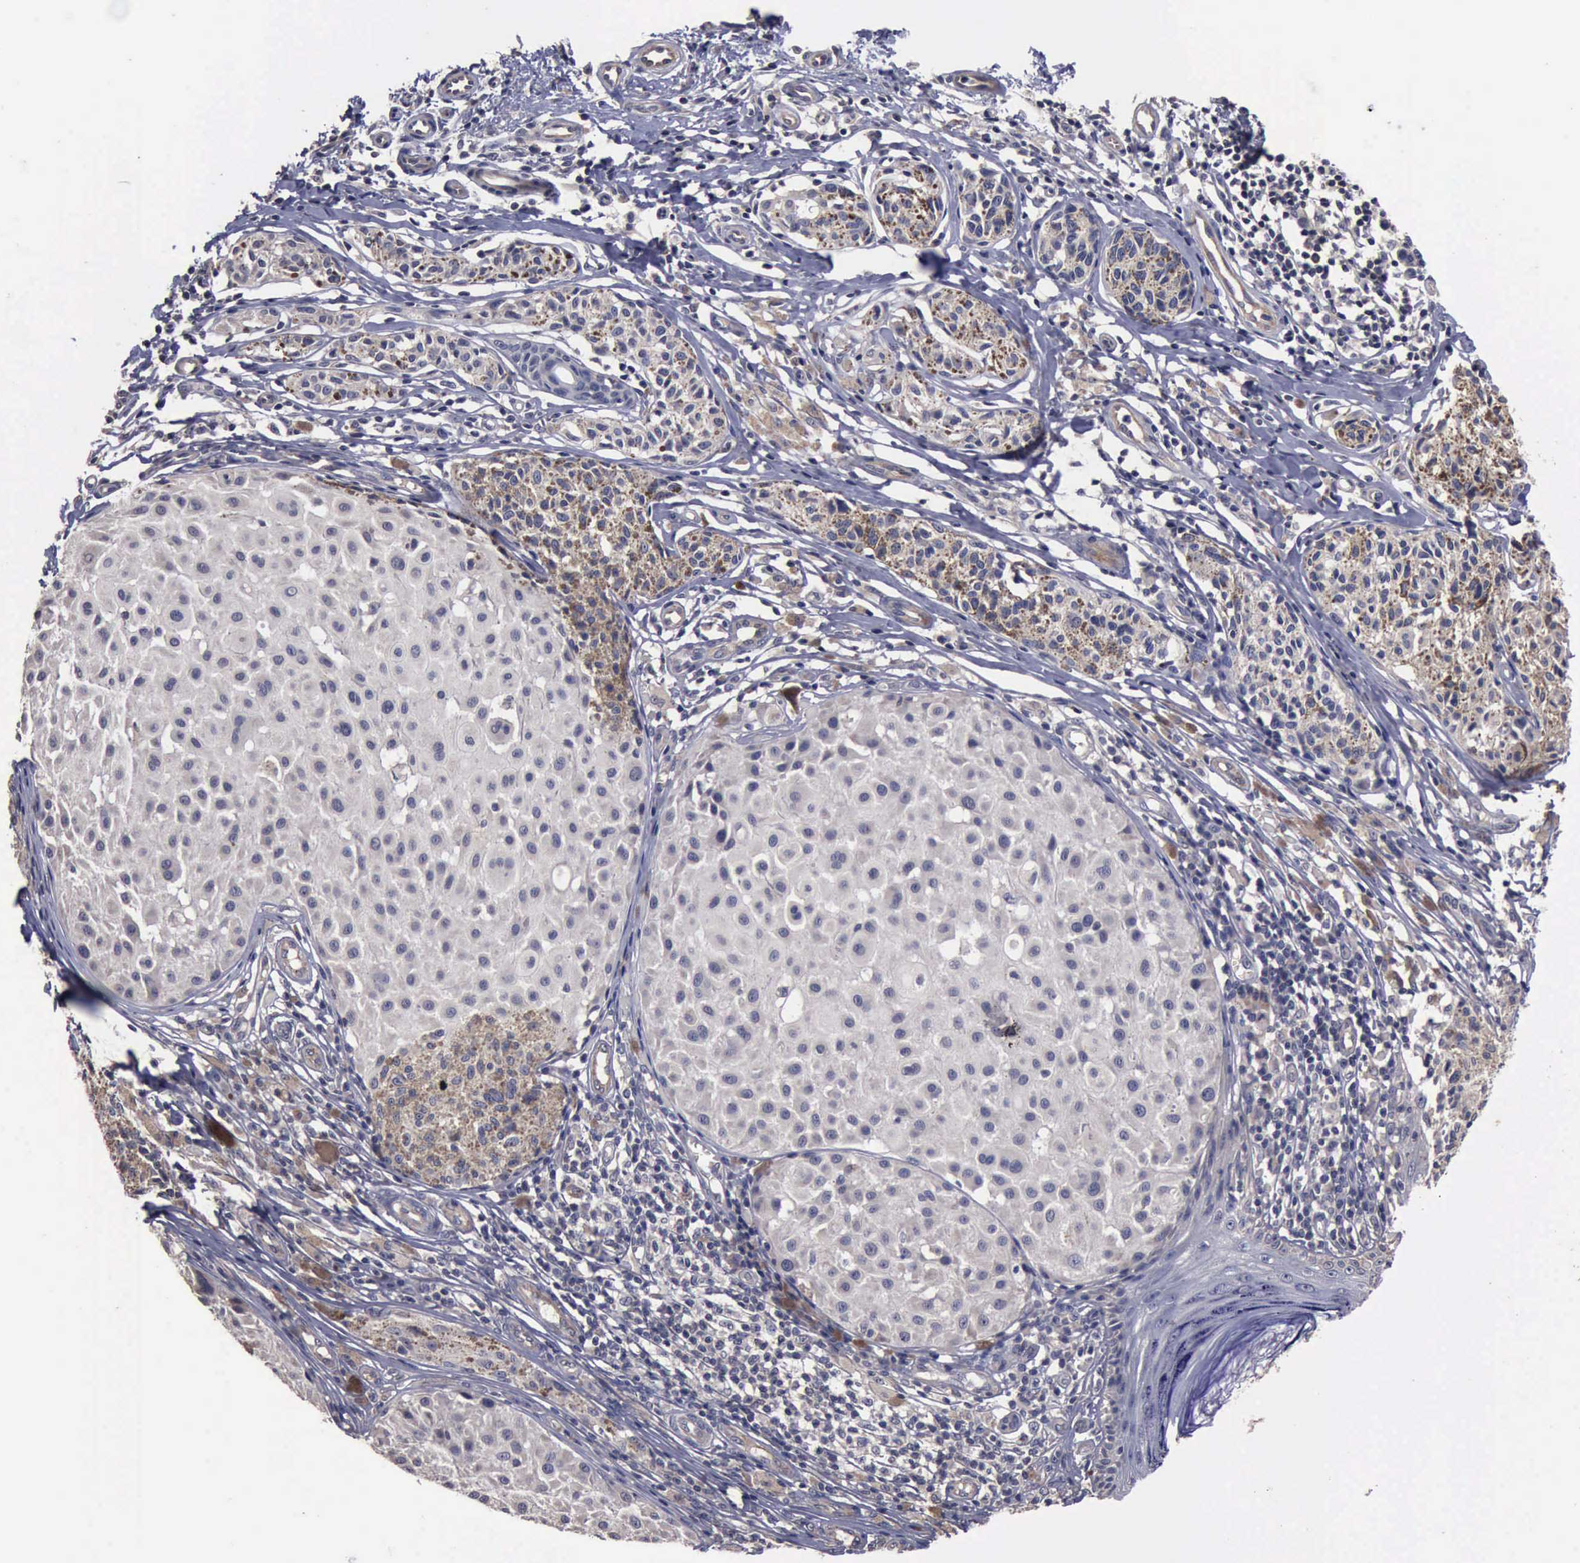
{"staining": {"intensity": "negative", "quantity": "none", "location": "none"}, "tissue": "melanoma", "cell_type": "Tumor cells", "image_type": "cancer", "snomed": [{"axis": "morphology", "description": "Malignant melanoma, NOS"}, {"axis": "topography", "description": "Skin"}], "caption": "Micrograph shows no protein expression in tumor cells of melanoma tissue. (Brightfield microscopy of DAB IHC at high magnification).", "gene": "CRKL", "patient": {"sex": "male", "age": 36}}